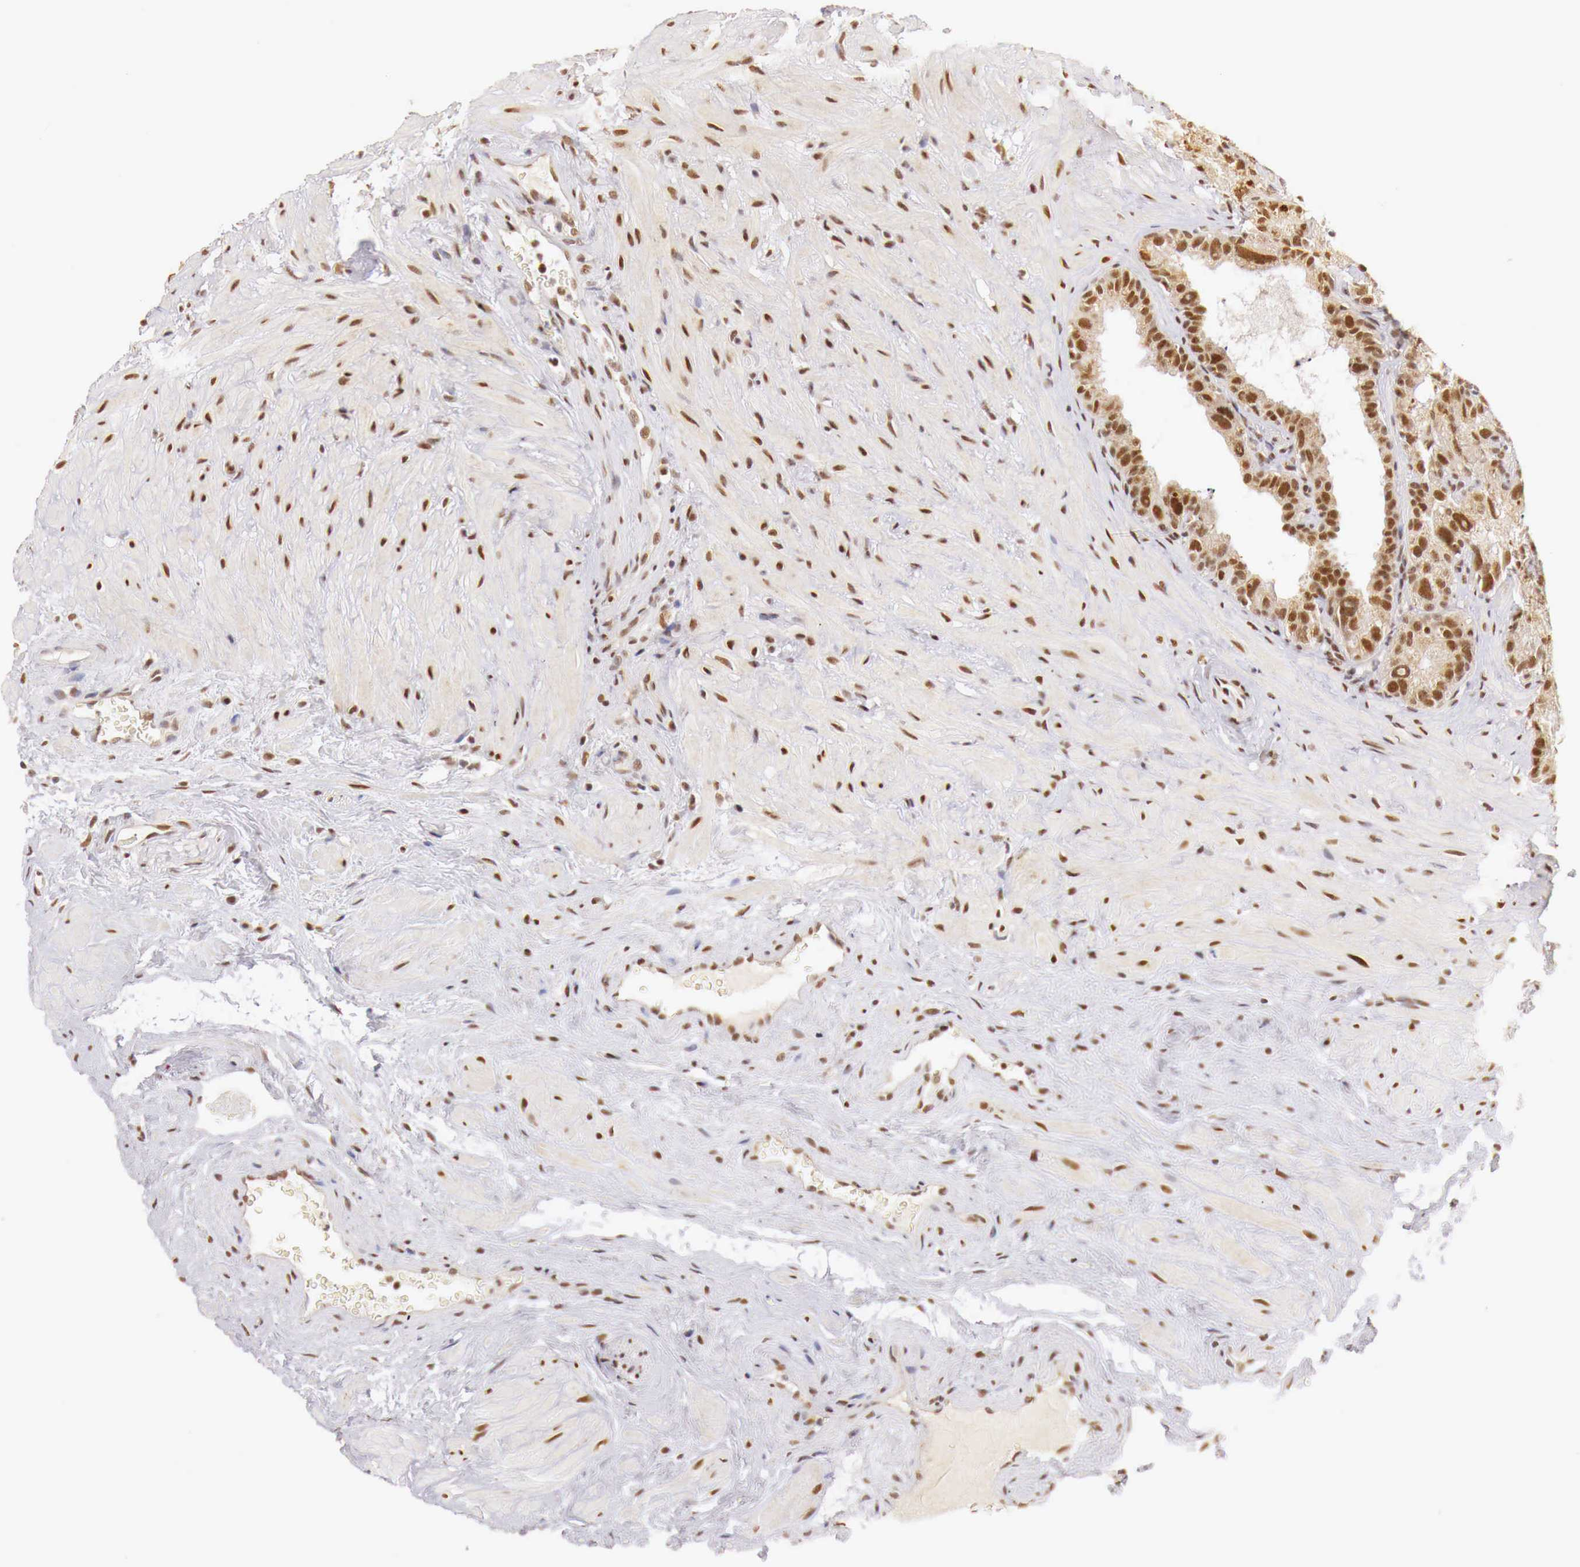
{"staining": {"intensity": "moderate", "quantity": ">75%", "location": "cytoplasmic/membranous,nuclear"}, "tissue": "seminal vesicle", "cell_type": "Glandular cells", "image_type": "normal", "snomed": [{"axis": "morphology", "description": "Normal tissue, NOS"}, {"axis": "topography", "description": "Seminal veicle"}], "caption": "IHC staining of unremarkable seminal vesicle, which demonstrates medium levels of moderate cytoplasmic/membranous,nuclear expression in approximately >75% of glandular cells indicating moderate cytoplasmic/membranous,nuclear protein positivity. The staining was performed using DAB (3,3'-diaminobenzidine) (brown) for protein detection and nuclei were counterstained in hematoxylin (blue).", "gene": "GPKOW", "patient": {"sex": "male", "age": 63}}